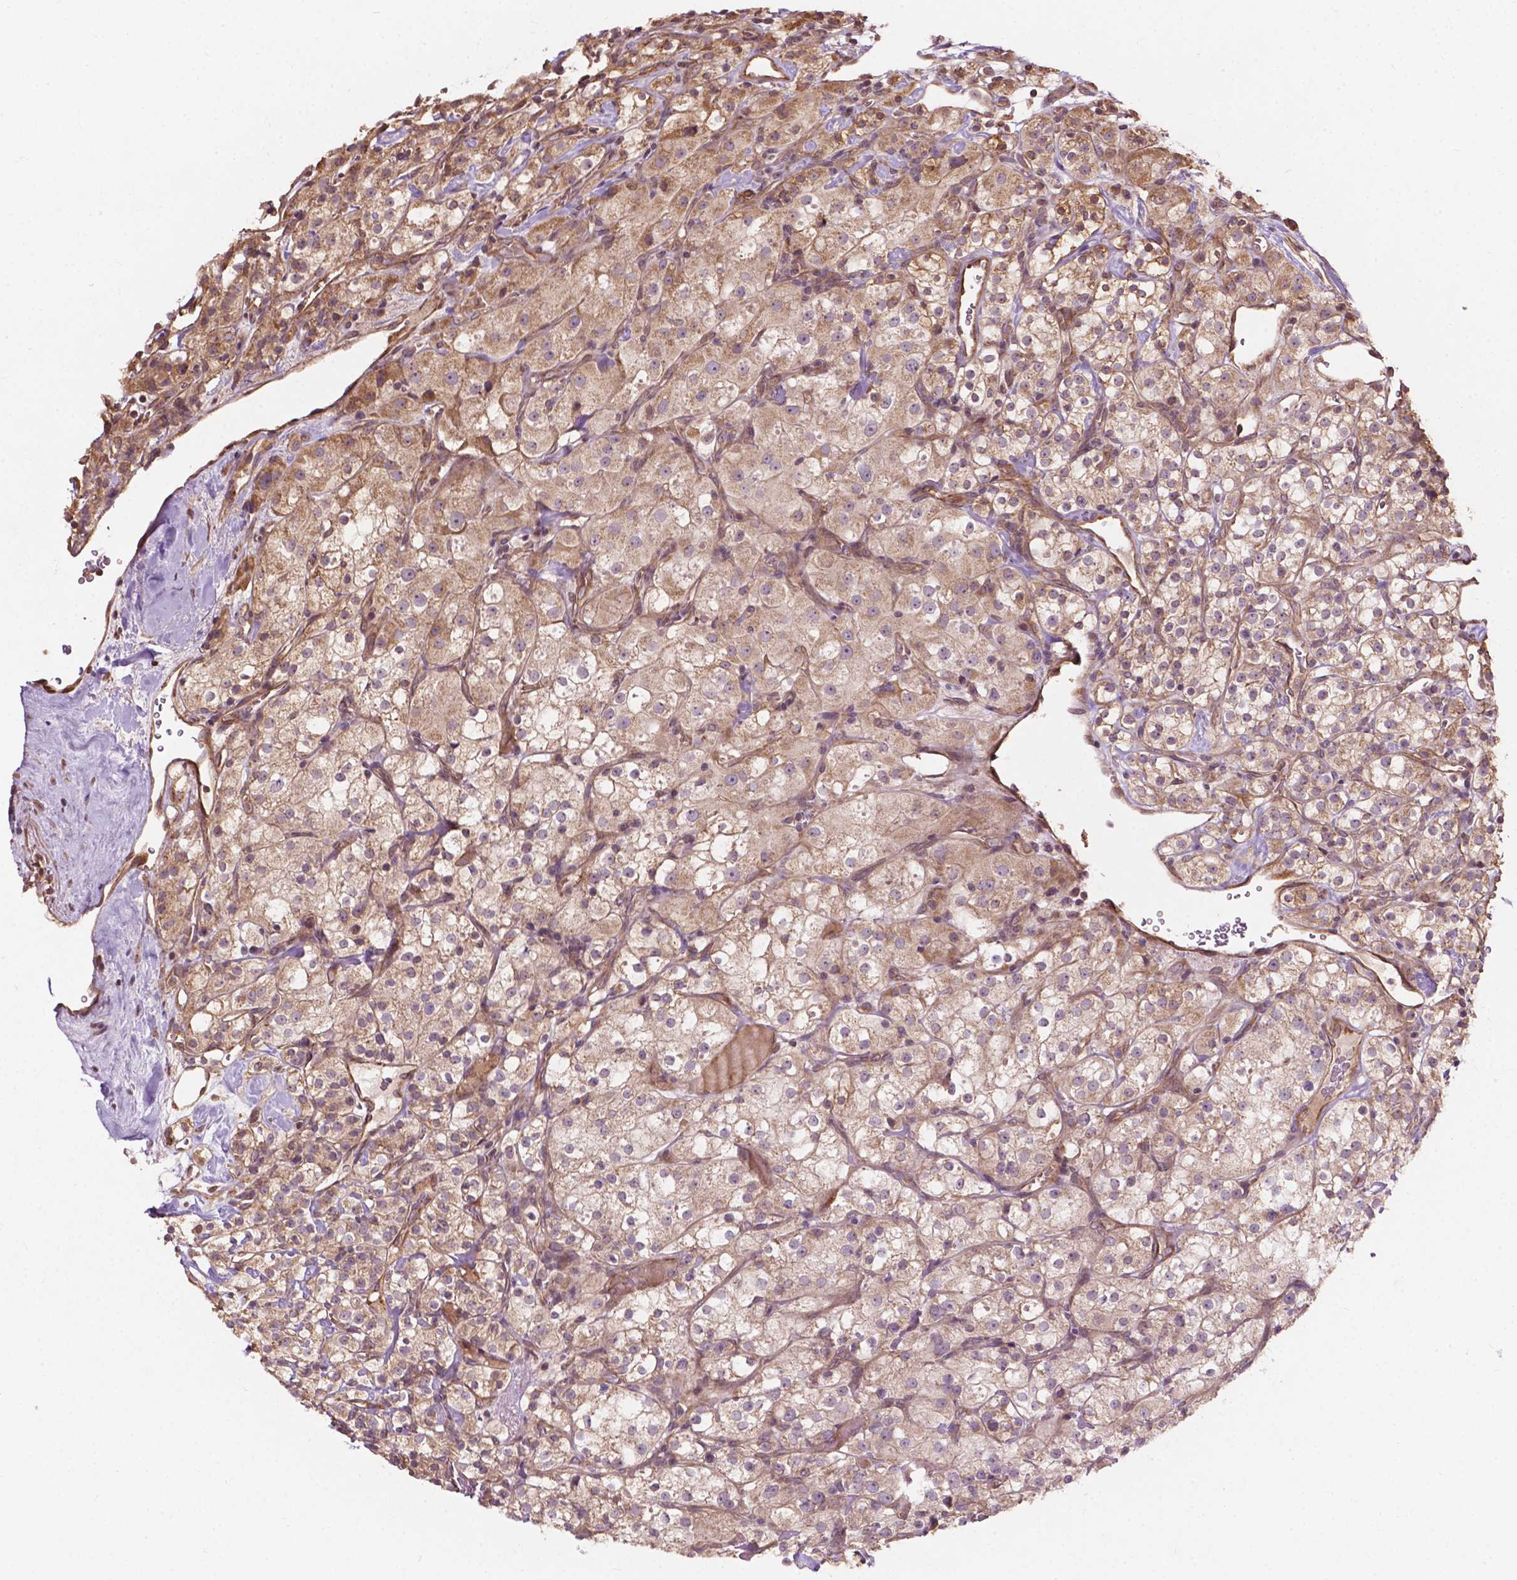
{"staining": {"intensity": "weak", "quantity": ">75%", "location": "cytoplasmic/membranous"}, "tissue": "renal cancer", "cell_type": "Tumor cells", "image_type": "cancer", "snomed": [{"axis": "morphology", "description": "Adenocarcinoma, NOS"}, {"axis": "topography", "description": "Kidney"}], "caption": "Protein positivity by immunohistochemistry exhibits weak cytoplasmic/membranous staining in about >75% of tumor cells in adenocarcinoma (renal).", "gene": "CDC42BPA", "patient": {"sex": "male", "age": 77}}